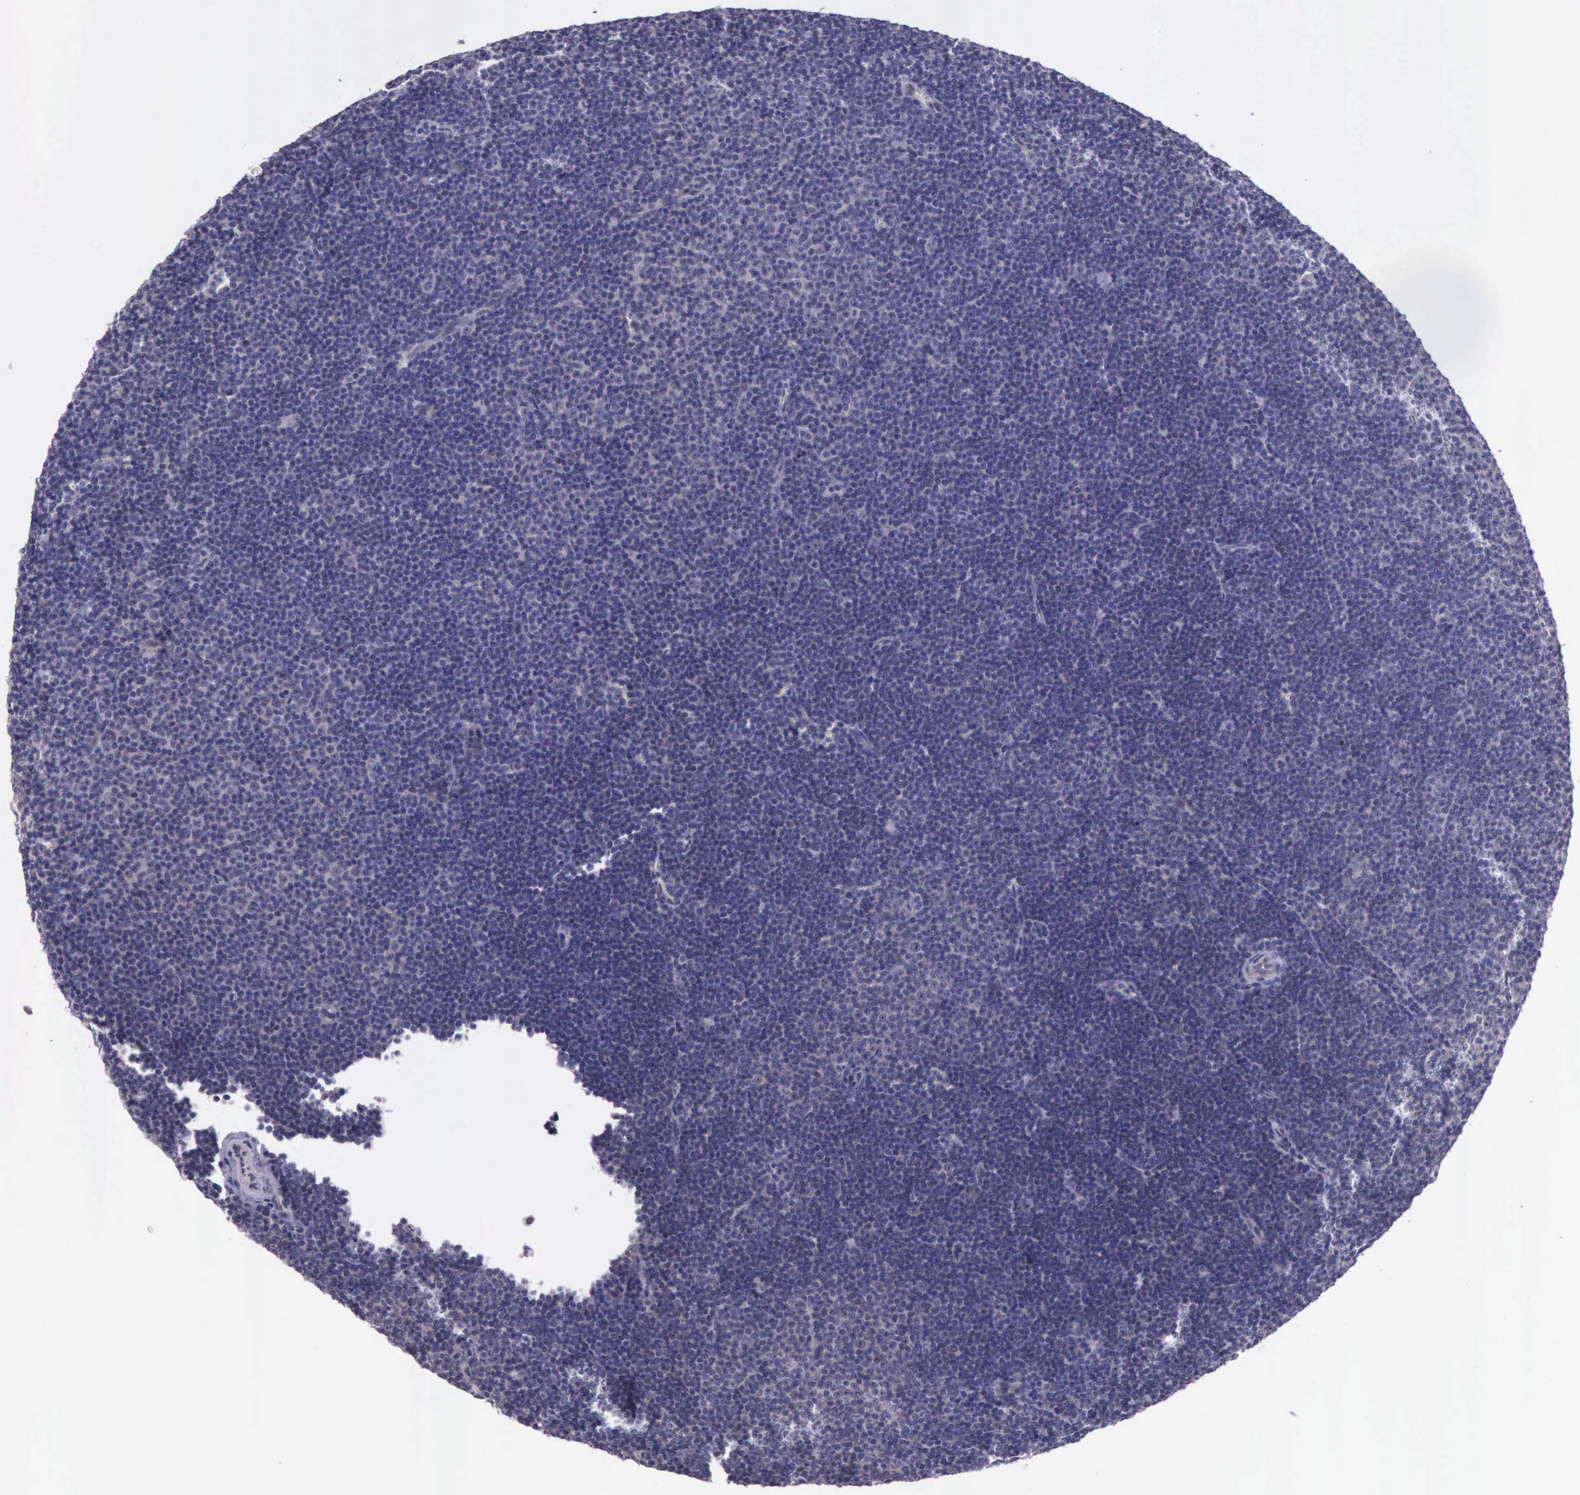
{"staining": {"intensity": "negative", "quantity": "none", "location": "none"}, "tissue": "lymphoma", "cell_type": "Tumor cells", "image_type": "cancer", "snomed": [{"axis": "morphology", "description": "Malignant lymphoma, non-Hodgkin's type, Low grade"}, {"axis": "topography", "description": "Lymph node"}], "caption": "Low-grade malignant lymphoma, non-Hodgkin's type was stained to show a protein in brown. There is no significant positivity in tumor cells. The staining is performed using DAB brown chromogen with nuclei counter-stained in using hematoxylin.", "gene": "PLEK2", "patient": {"sex": "male", "age": 57}}